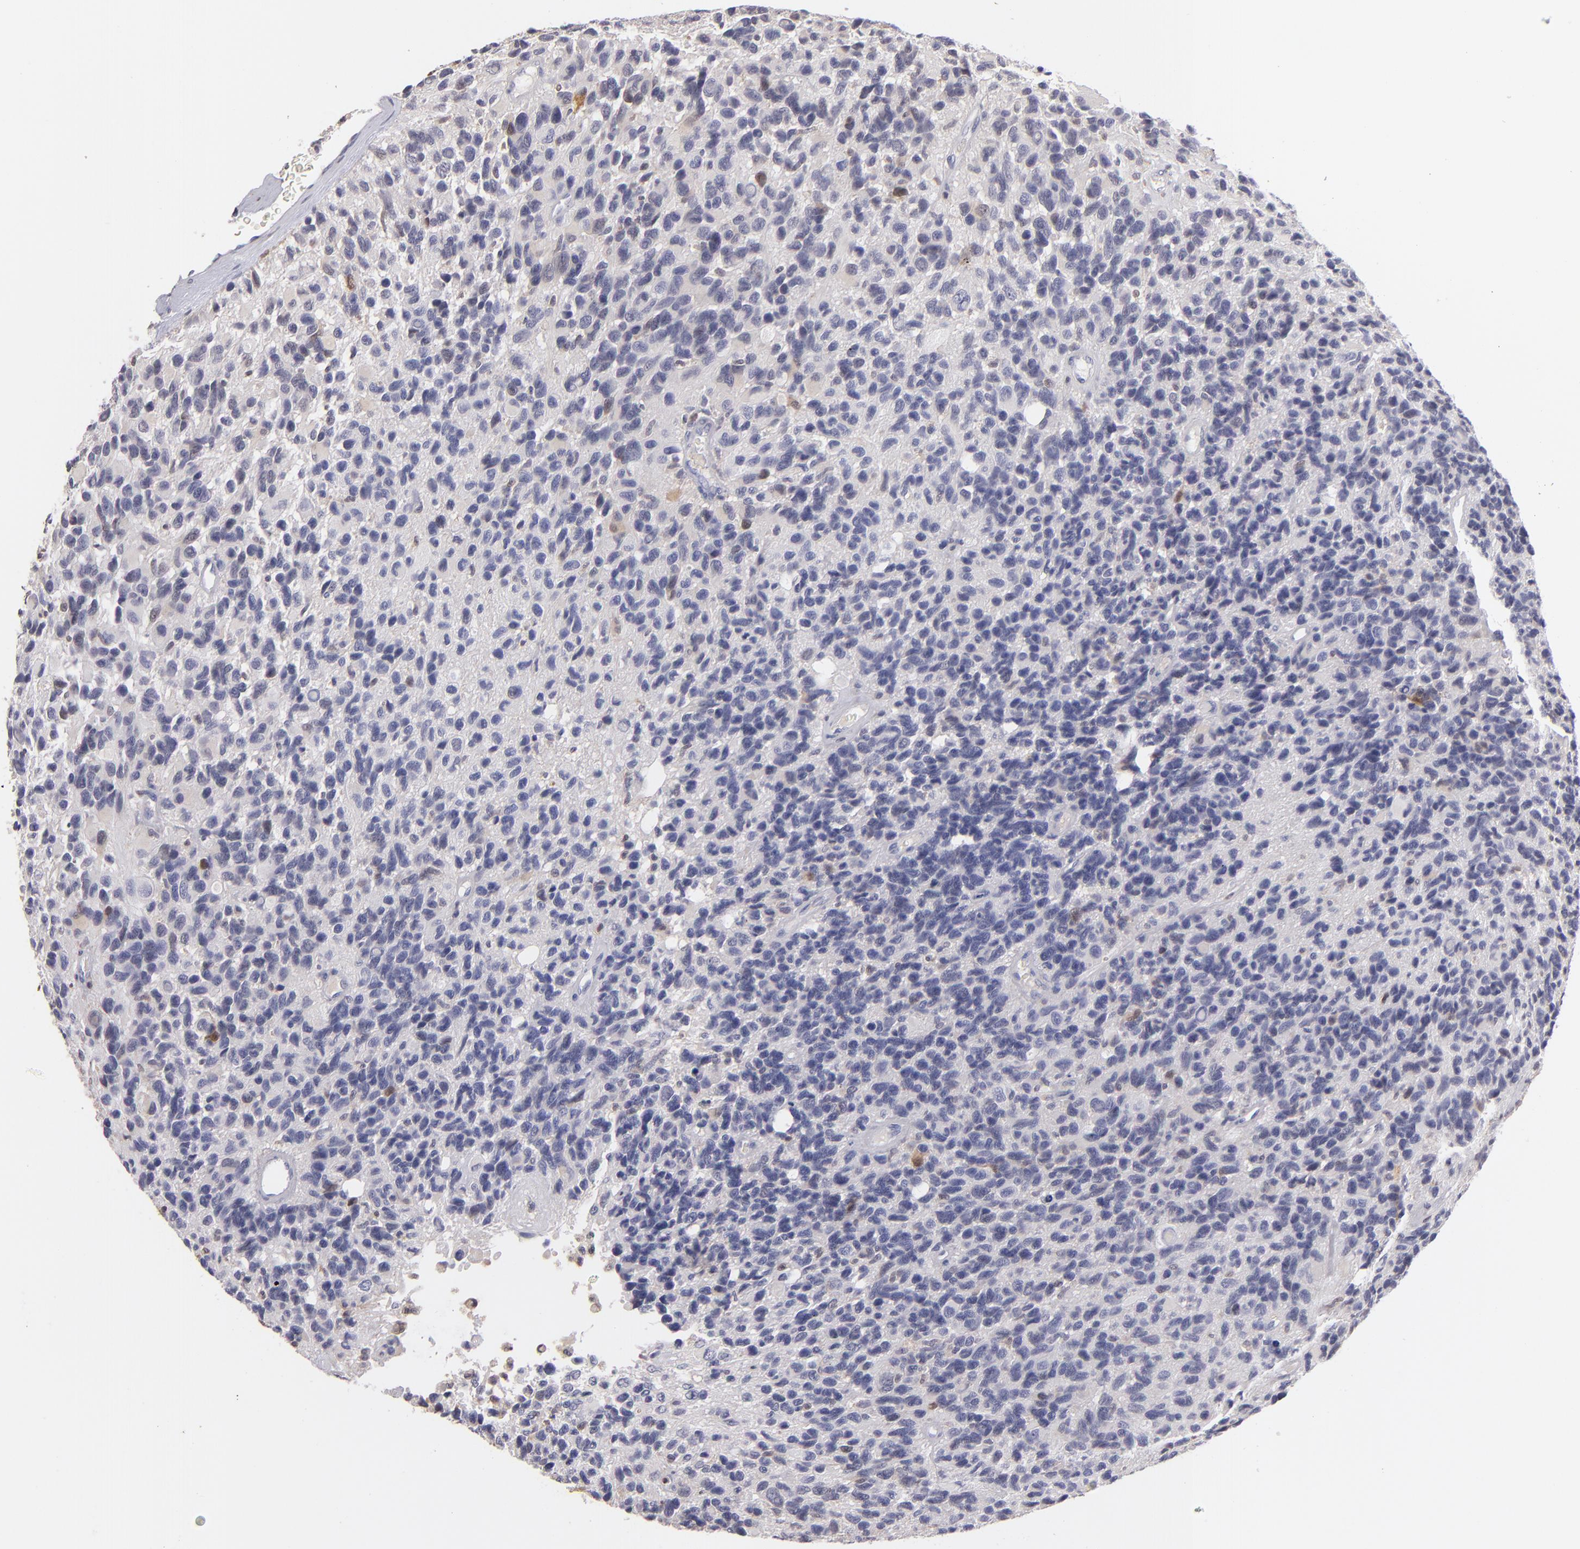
{"staining": {"intensity": "negative", "quantity": "none", "location": "none"}, "tissue": "glioma", "cell_type": "Tumor cells", "image_type": "cancer", "snomed": [{"axis": "morphology", "description": "Glioma, malignant, High grade"}, {"axis": "topography", "description": "Brain"}], "caption": "High power microscopy photomicrograph of an IHC image of glioma, revealing no significant staining in tumor cells.", "gene": "S100A2", "patient": {"sex": "male", "age": 77}}